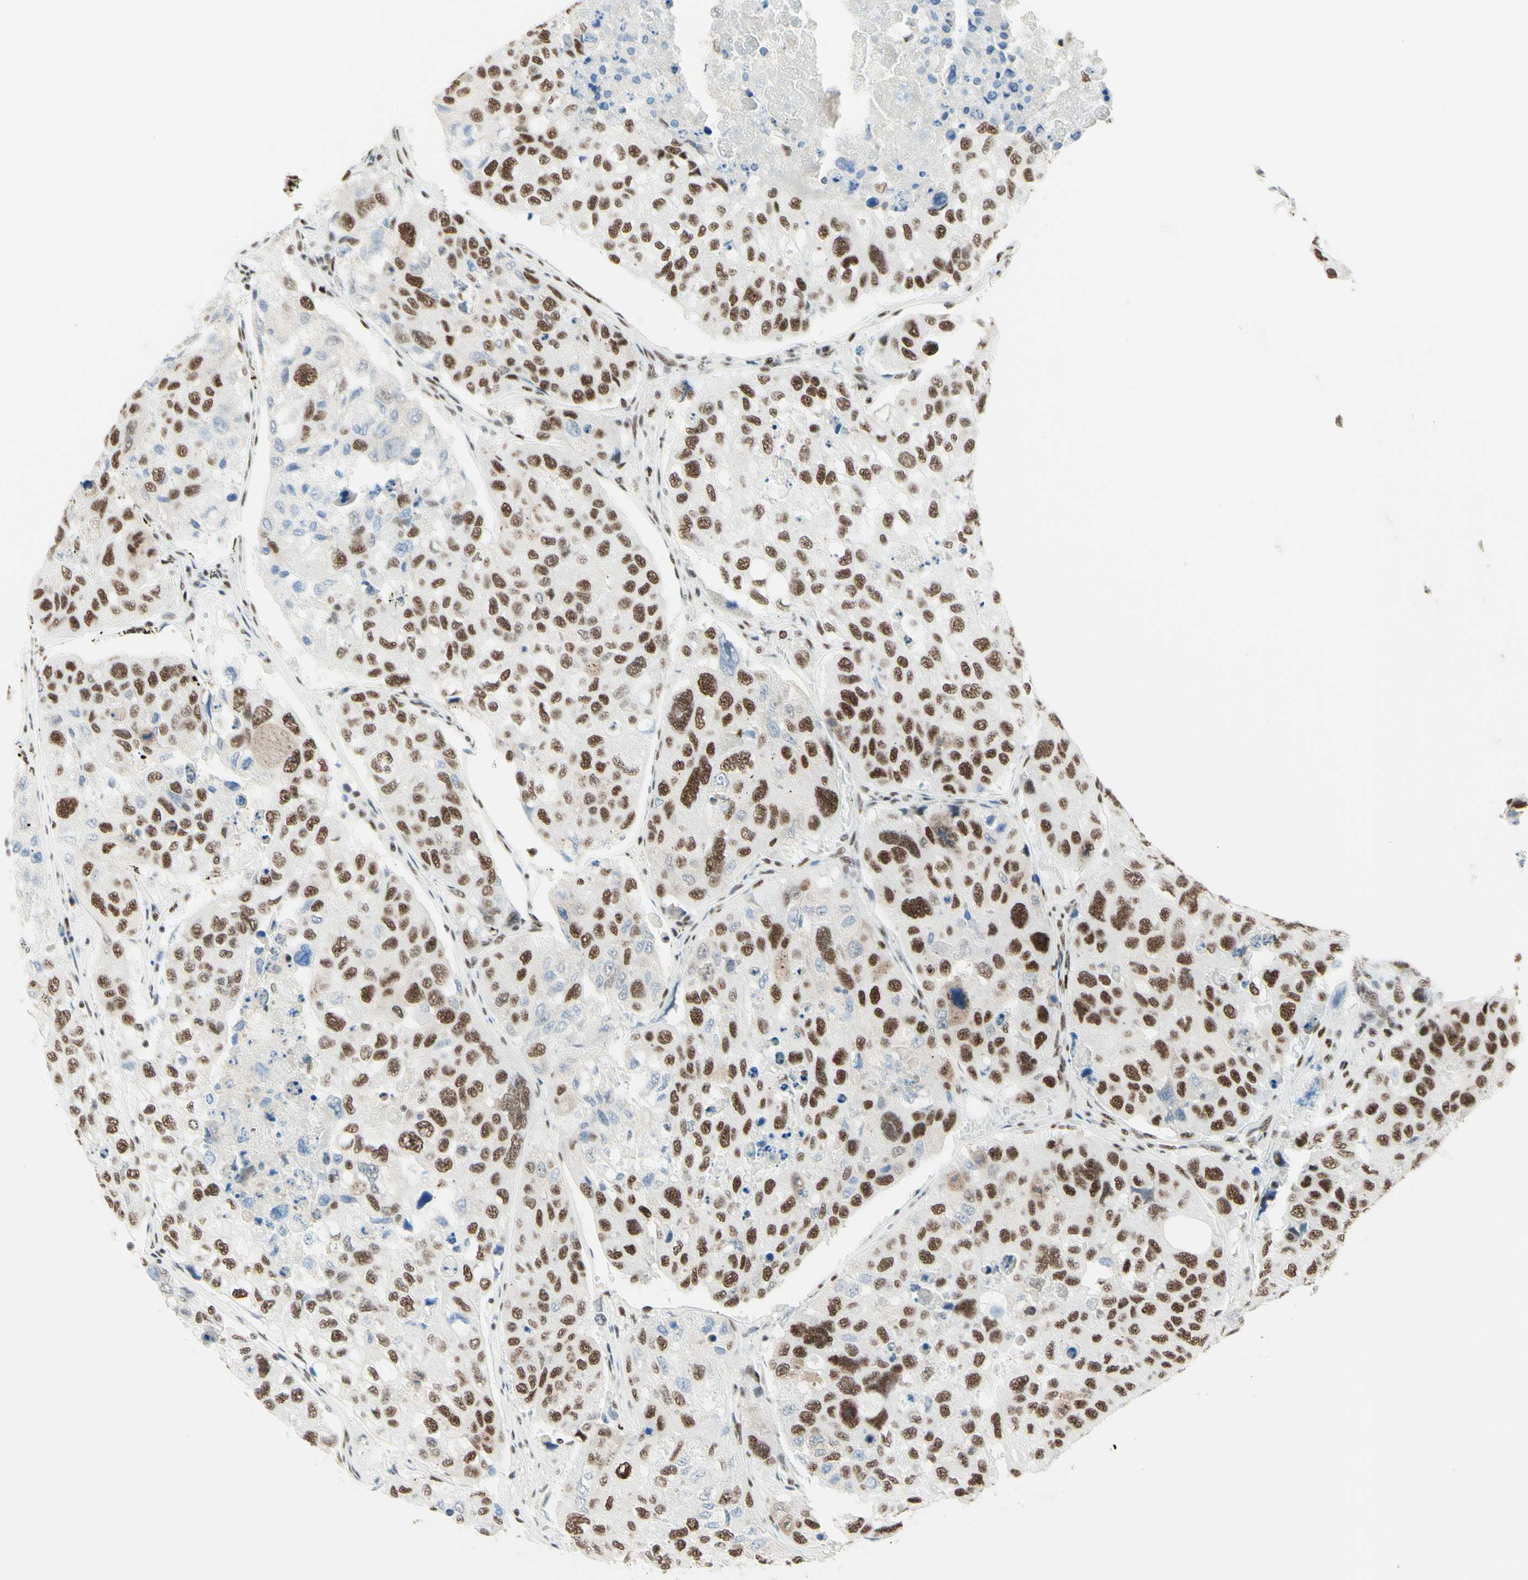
{"staining": {"intensity": "moderate", "quantity": ">75%", "location": "nuclear"}, "tissue": "urothelial cancer", "cell_type": "Tumor cells", "image_type": "cancer", "snomed": [{"axis": "morphology", "description": "Urothelial carcinoma, High grade"}, {"axis": "topography", "description": "Lymph node"}, {"axis": "topography", "description": "Urinary bladder"}], "caption": "DAB immunohistochemical staining of urothelial carcinoma (high-grade) exhibits moderate nuclear protein expression in about >75% of tumor cells. Using DAB (3,3'-diaminobenzidine) (brown) and hematoxylin (blue) stains, captured at high magnification using brightfield microscopy.", "gene": "WTAP", "patient": {"sex": "male", "age": 51}}